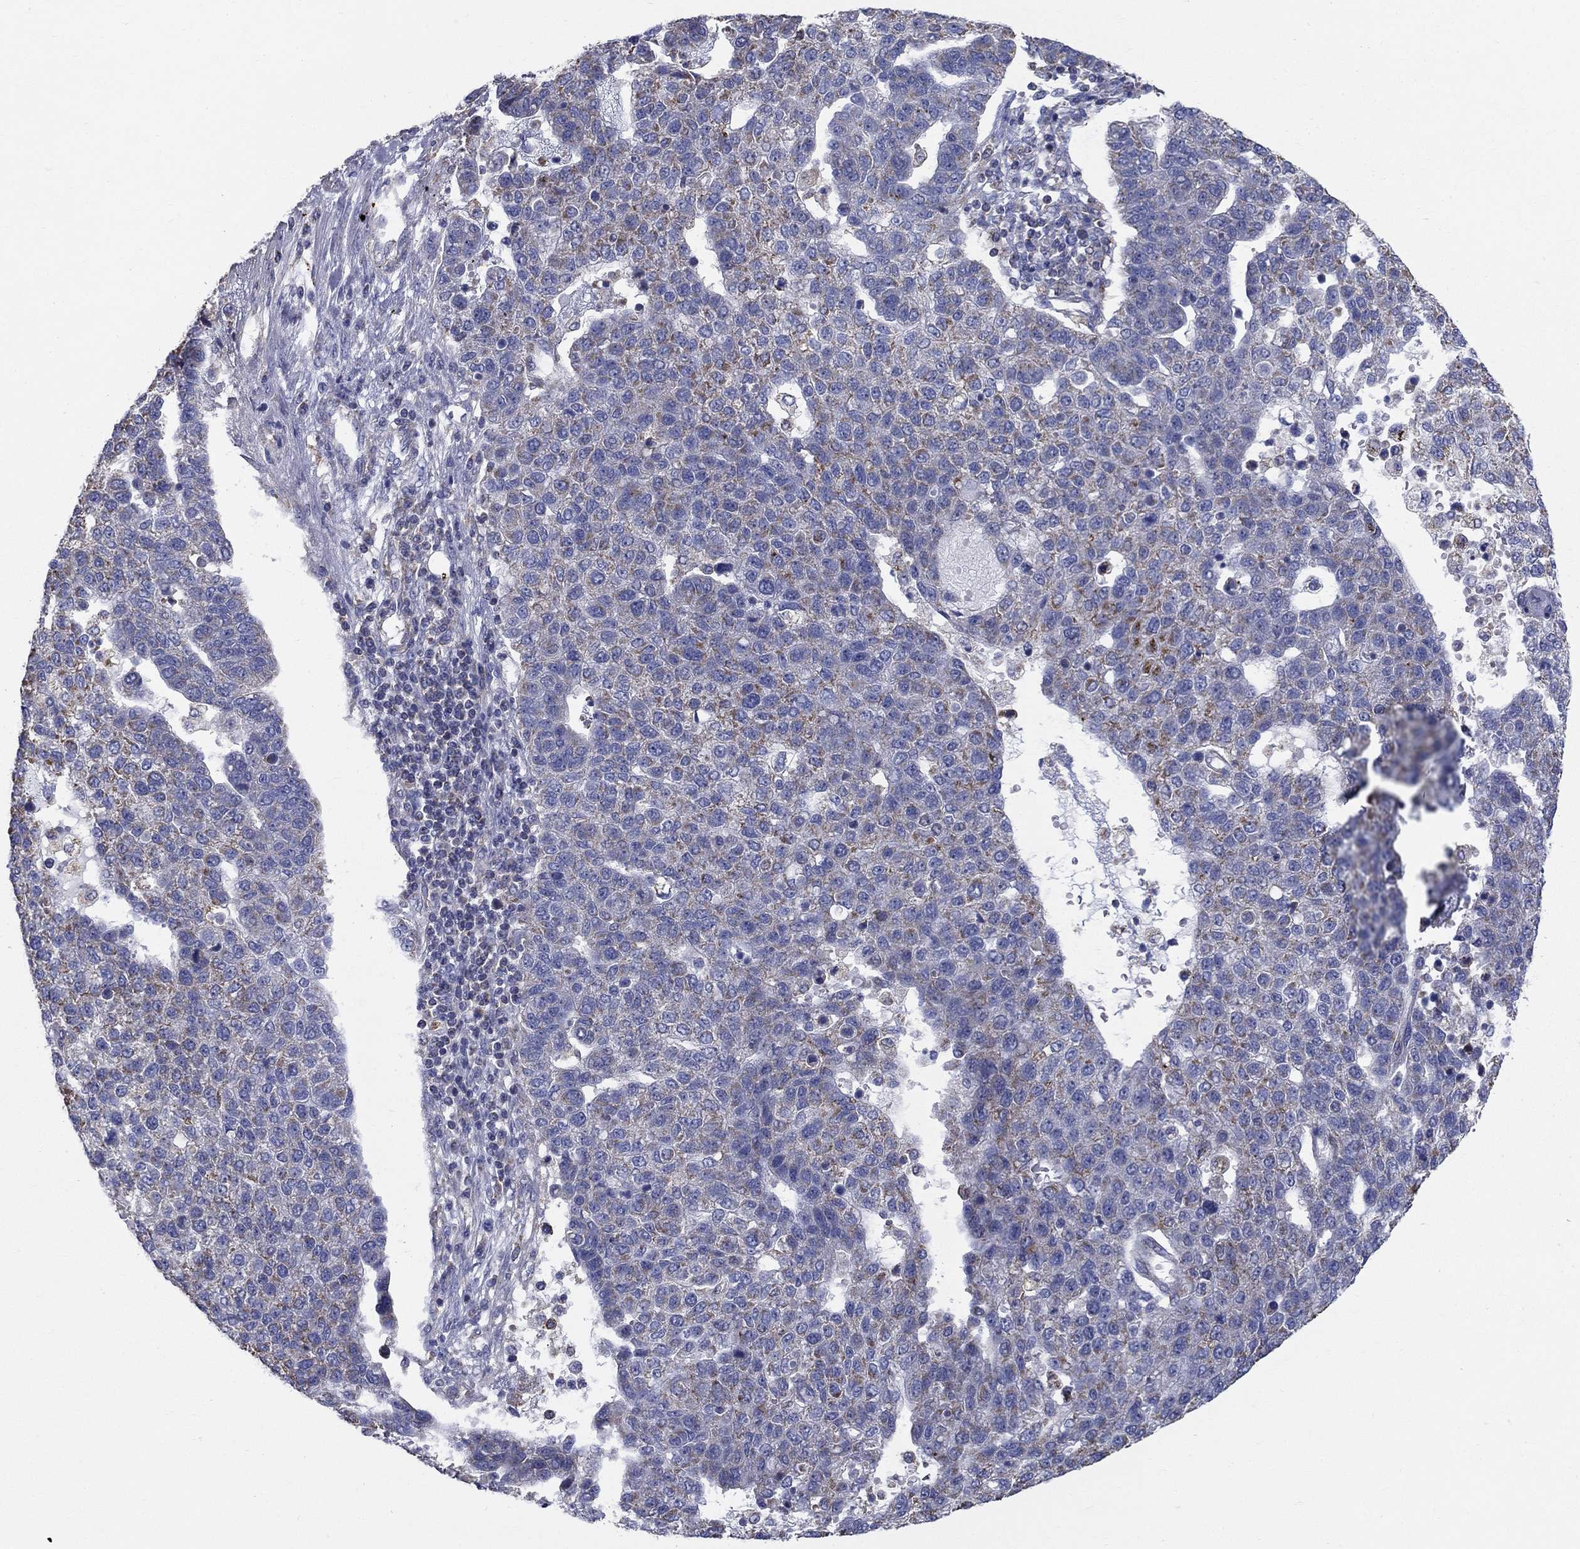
{"staining": {"intensity": "moderate", "quantity": "<25%", "location": "cytoplasmic/membranous"}, "tissue": "pancreatic cancer", "cell_type": "Tumor cells", "image_type": "cancer", "snomed": [{"axis": "morphology", "description": "Adenocarcinoma, NOS"}, {"axis": "topography", "description": "Pancreas"}], "caption": "A photomicrograph of pancreatic cancer (adenocarcinoma) stained for a protein demonstrates moderate cytoplasmic/membranous brown staining in tumor cells.", "gene": "NME5", "patient": {"sex": "female", "age": 61}}